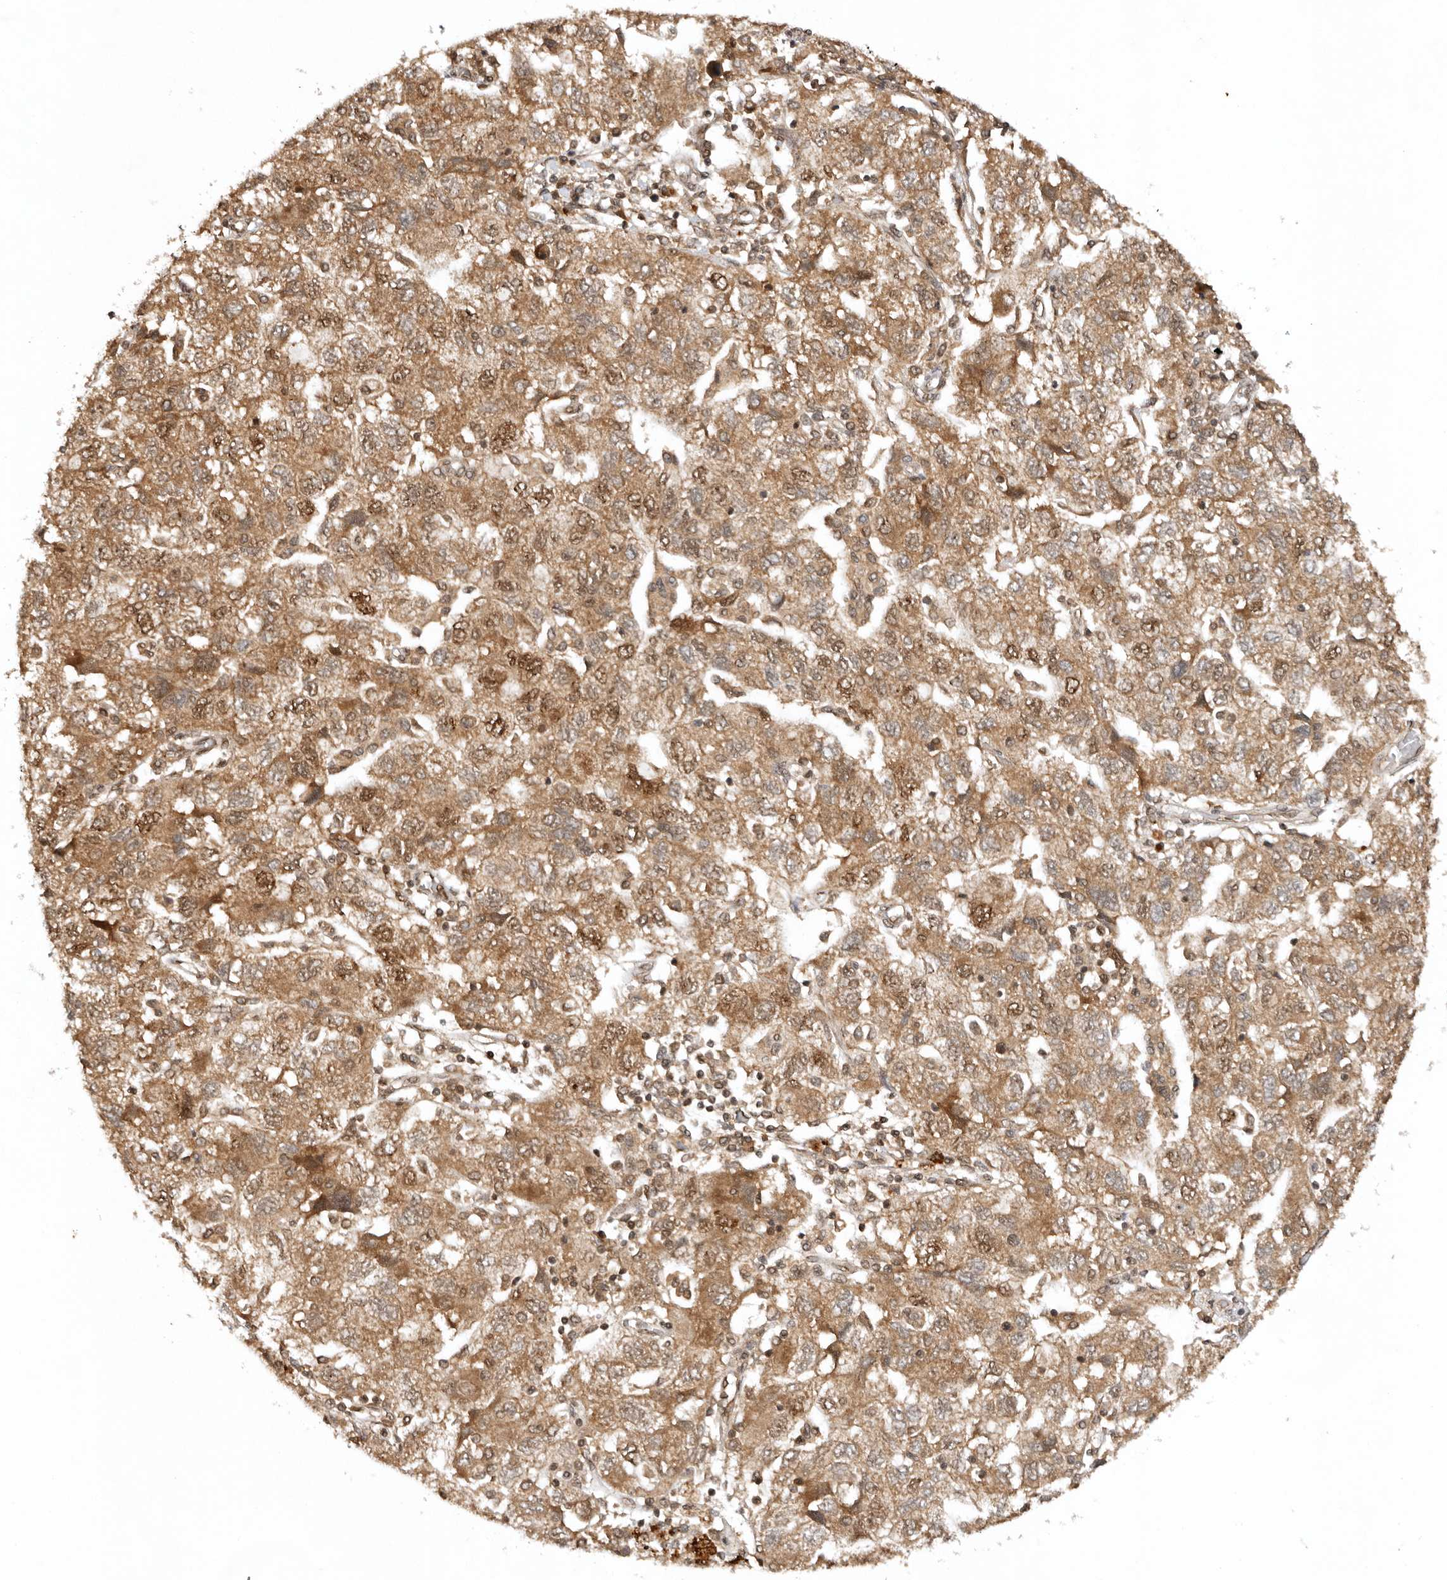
{"staining": {"intensity": "moderate", "quantity": ">75%", "location": "cytoplasmic/membranous,nuclear"}, "tissue": "ovarian cancer", "cell_type": "Tumor cells", "image_type": "cancer", "snomed": [{"axis": "morphology", "description": "Carcinoma, NOS"}, {"axis": "morphology", "description": "Cystadenocarcinoma, serous, NOS"}, {"axis": "topography", "description": "Ovary"}], "caption": "The immunohistochemical stain shows moderate cytoplasmic/membranous and nuclear expression in tumor cells of ovarian cancer (carcinoma) tissue.", "gene": "TARS2", "patient": {"sex": "female", "age": 69}}